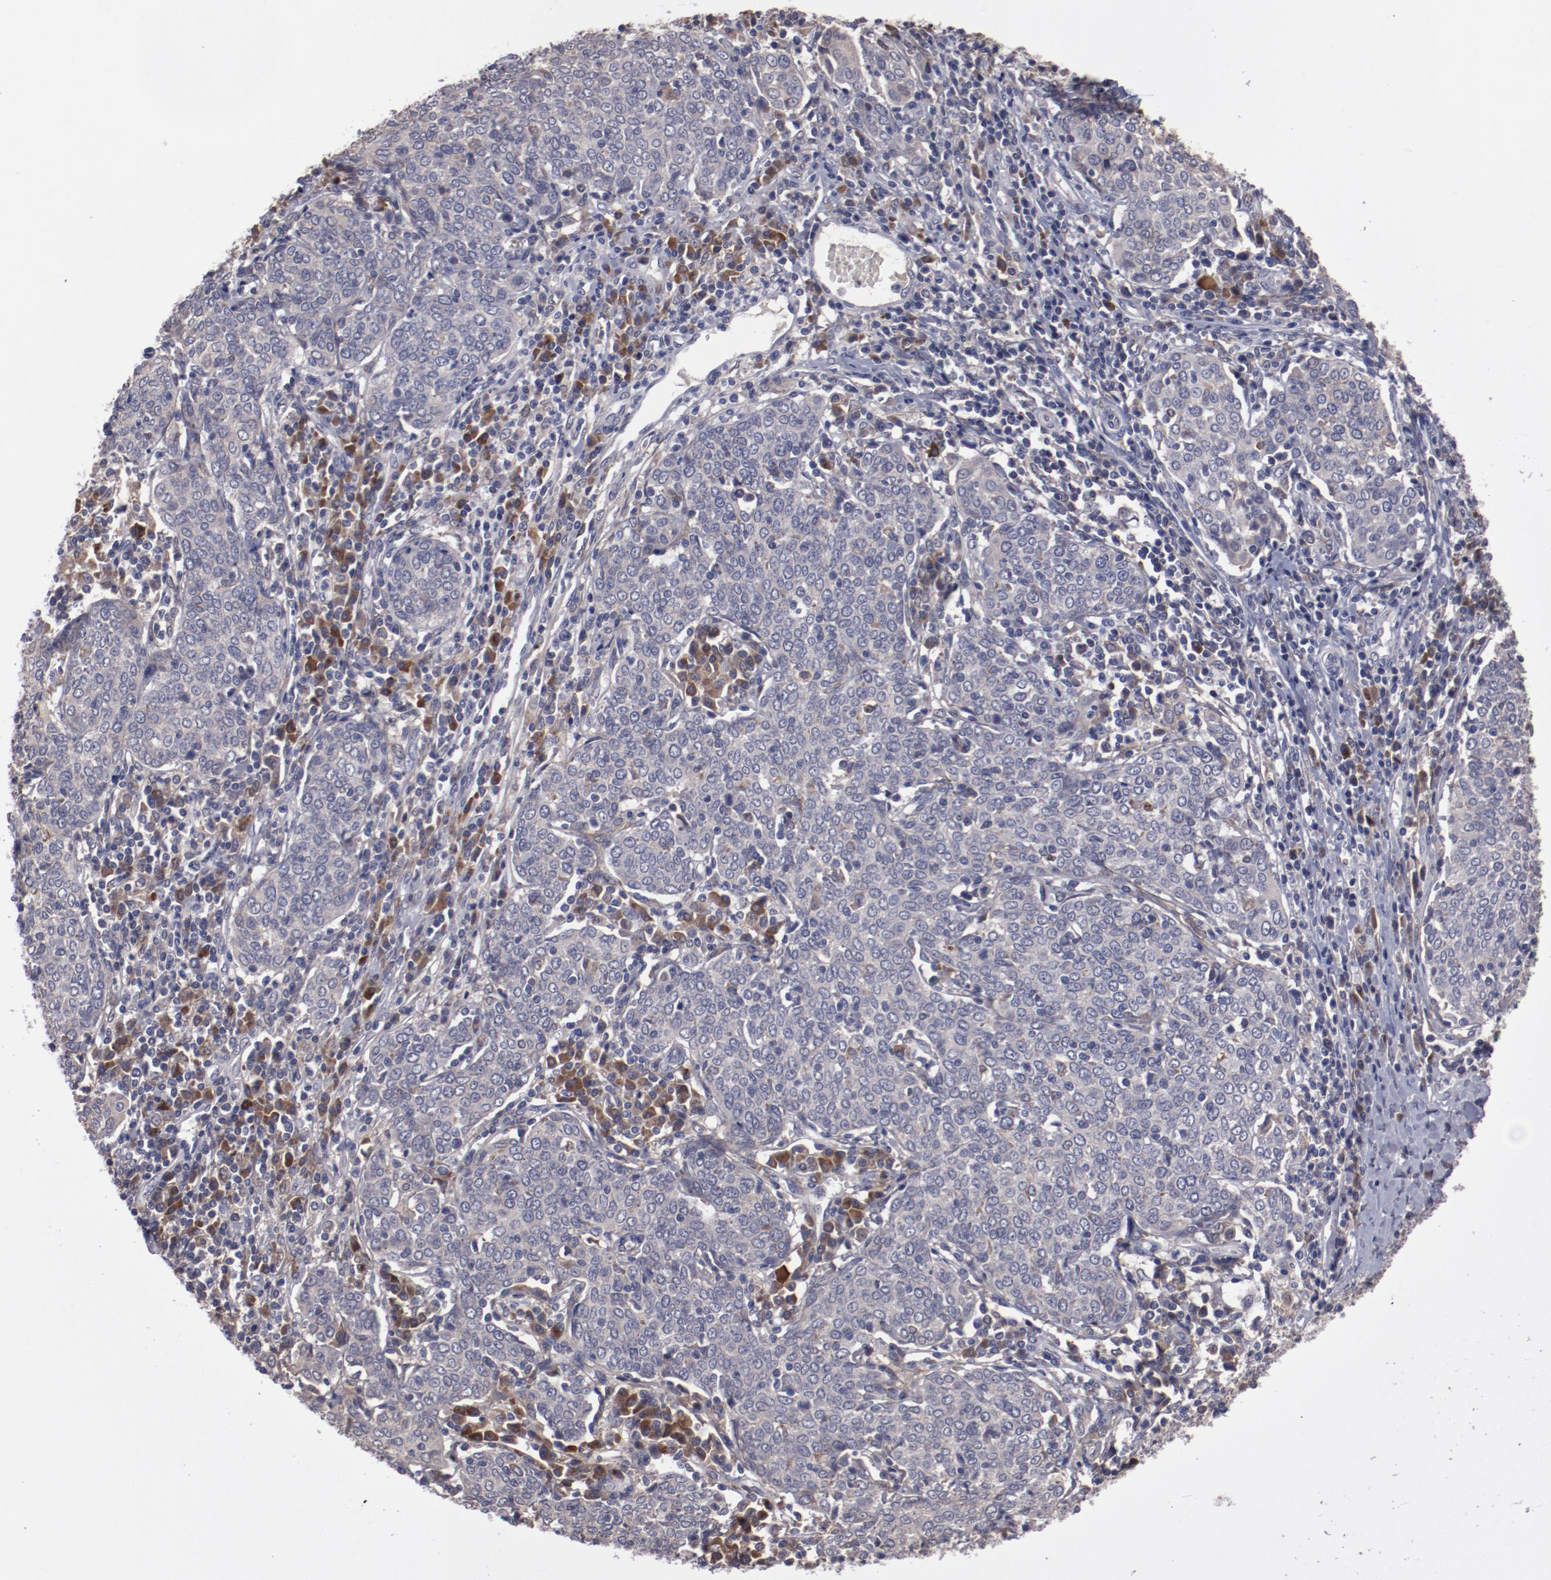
{"staining": {"intensity": "weak", "quantity": "25%-75%", "location": "cytoplasmic/membranous"}, "tissue": "cervical cancer", "cell_type": "Tumor cells", "image_type": "cancer", "snomed": [{"axis": "morphology", "description": "Squamous cell carcinoma, NOS"}, {"axis": "topography", "description": "Cervix"}], "caption": "Protein staining of cervical squamous cell carcinoma tissue shows weak cytoplasmic/membranous expression in about 25%-75% of tumor cells. (Brightfield microscopy of DAB IHC at high magnification).", "gene": "IL12A", "patient": {"sex": "female", "age": 40}}